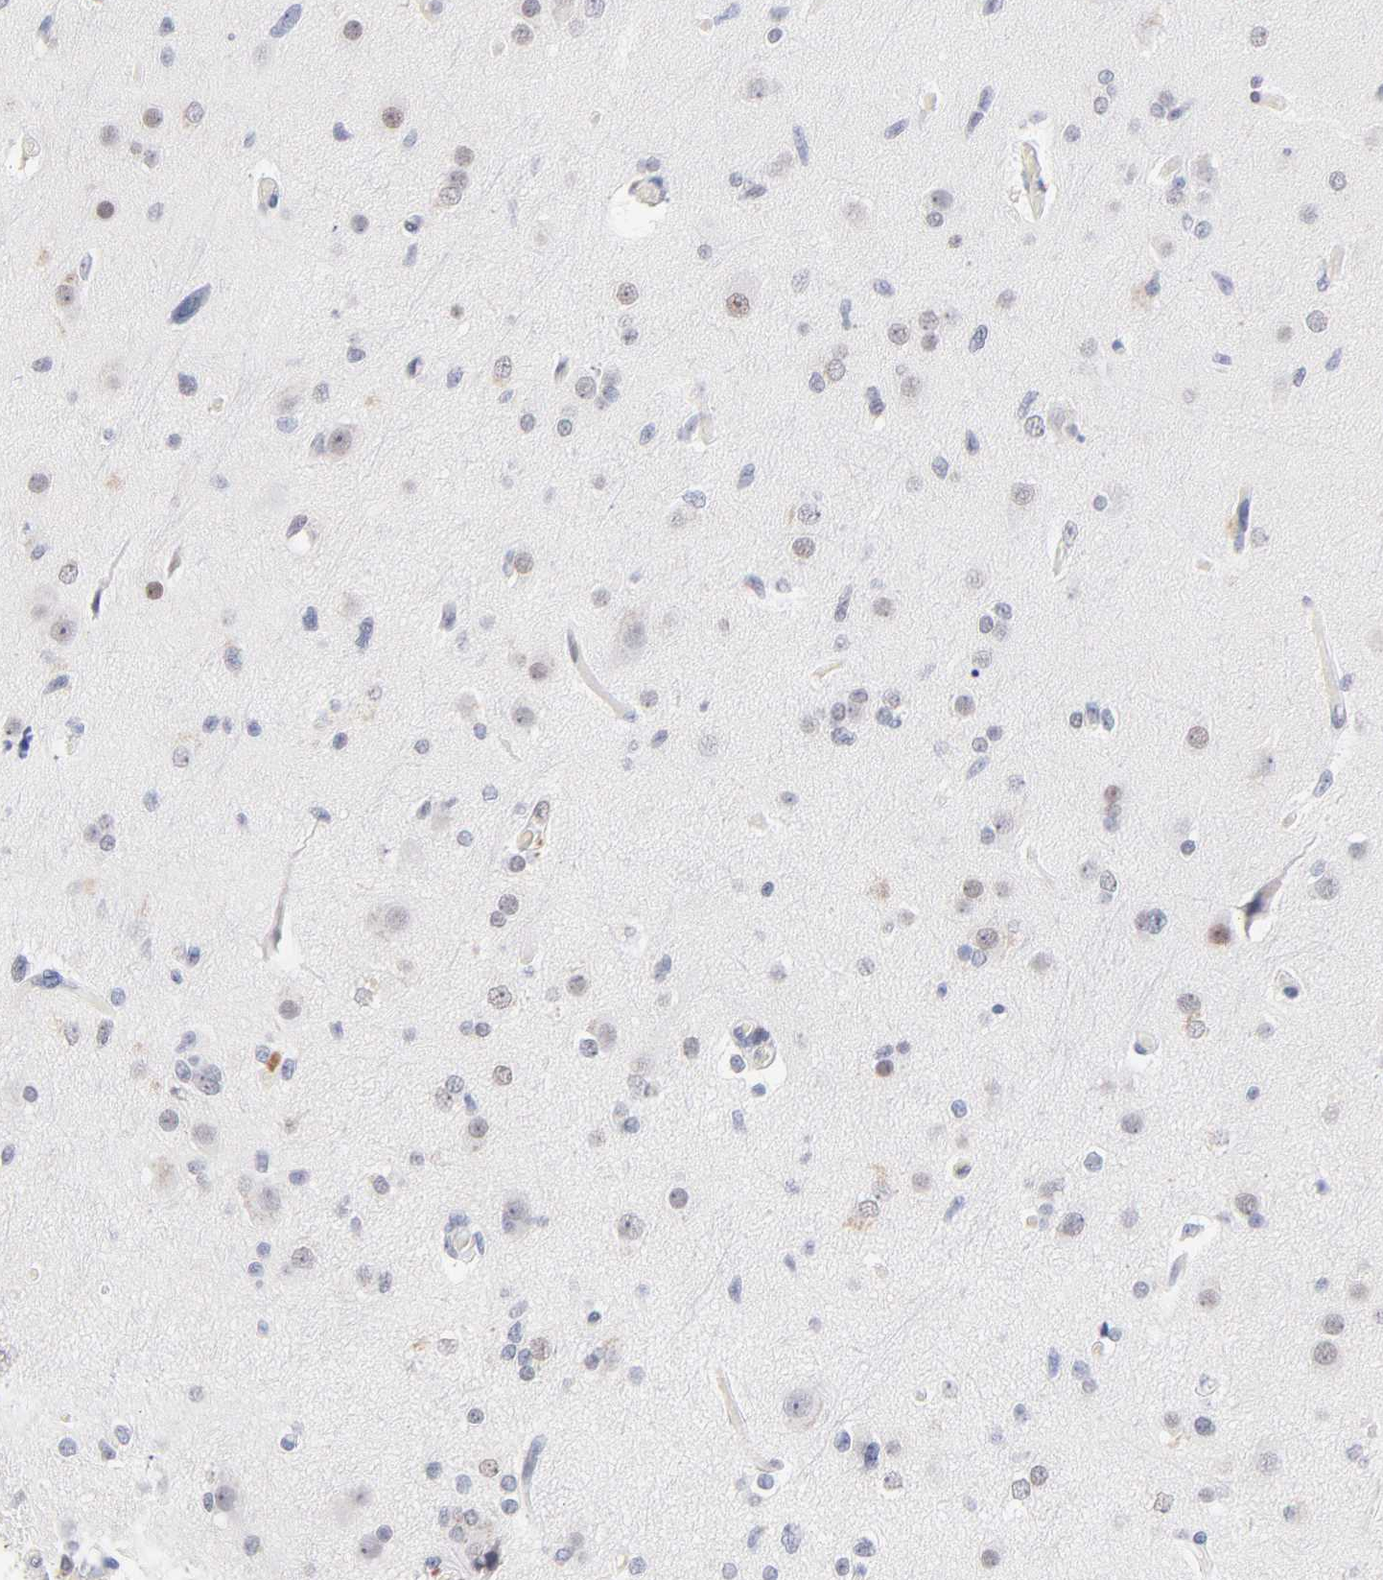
{"staining": {"intensity": "weak", "quantity": "<25%", "location": "nuclear"}, "tissue": "glioma", "cell_type": "Tumor cells", "image_type": "cancer", "snomed": [{"axis": "morphology", "description": "Glioma, malignant, High grade"}, {"axis": "topography", "description": "Brain"}], "caption": "High power microscopy histopathology image of an immunohistochemistry (IHC) image of glioma, revealing no significant staining in tumor cells.", "gene": "ORC2", "patient": {"sex": "male", "age": 33}}